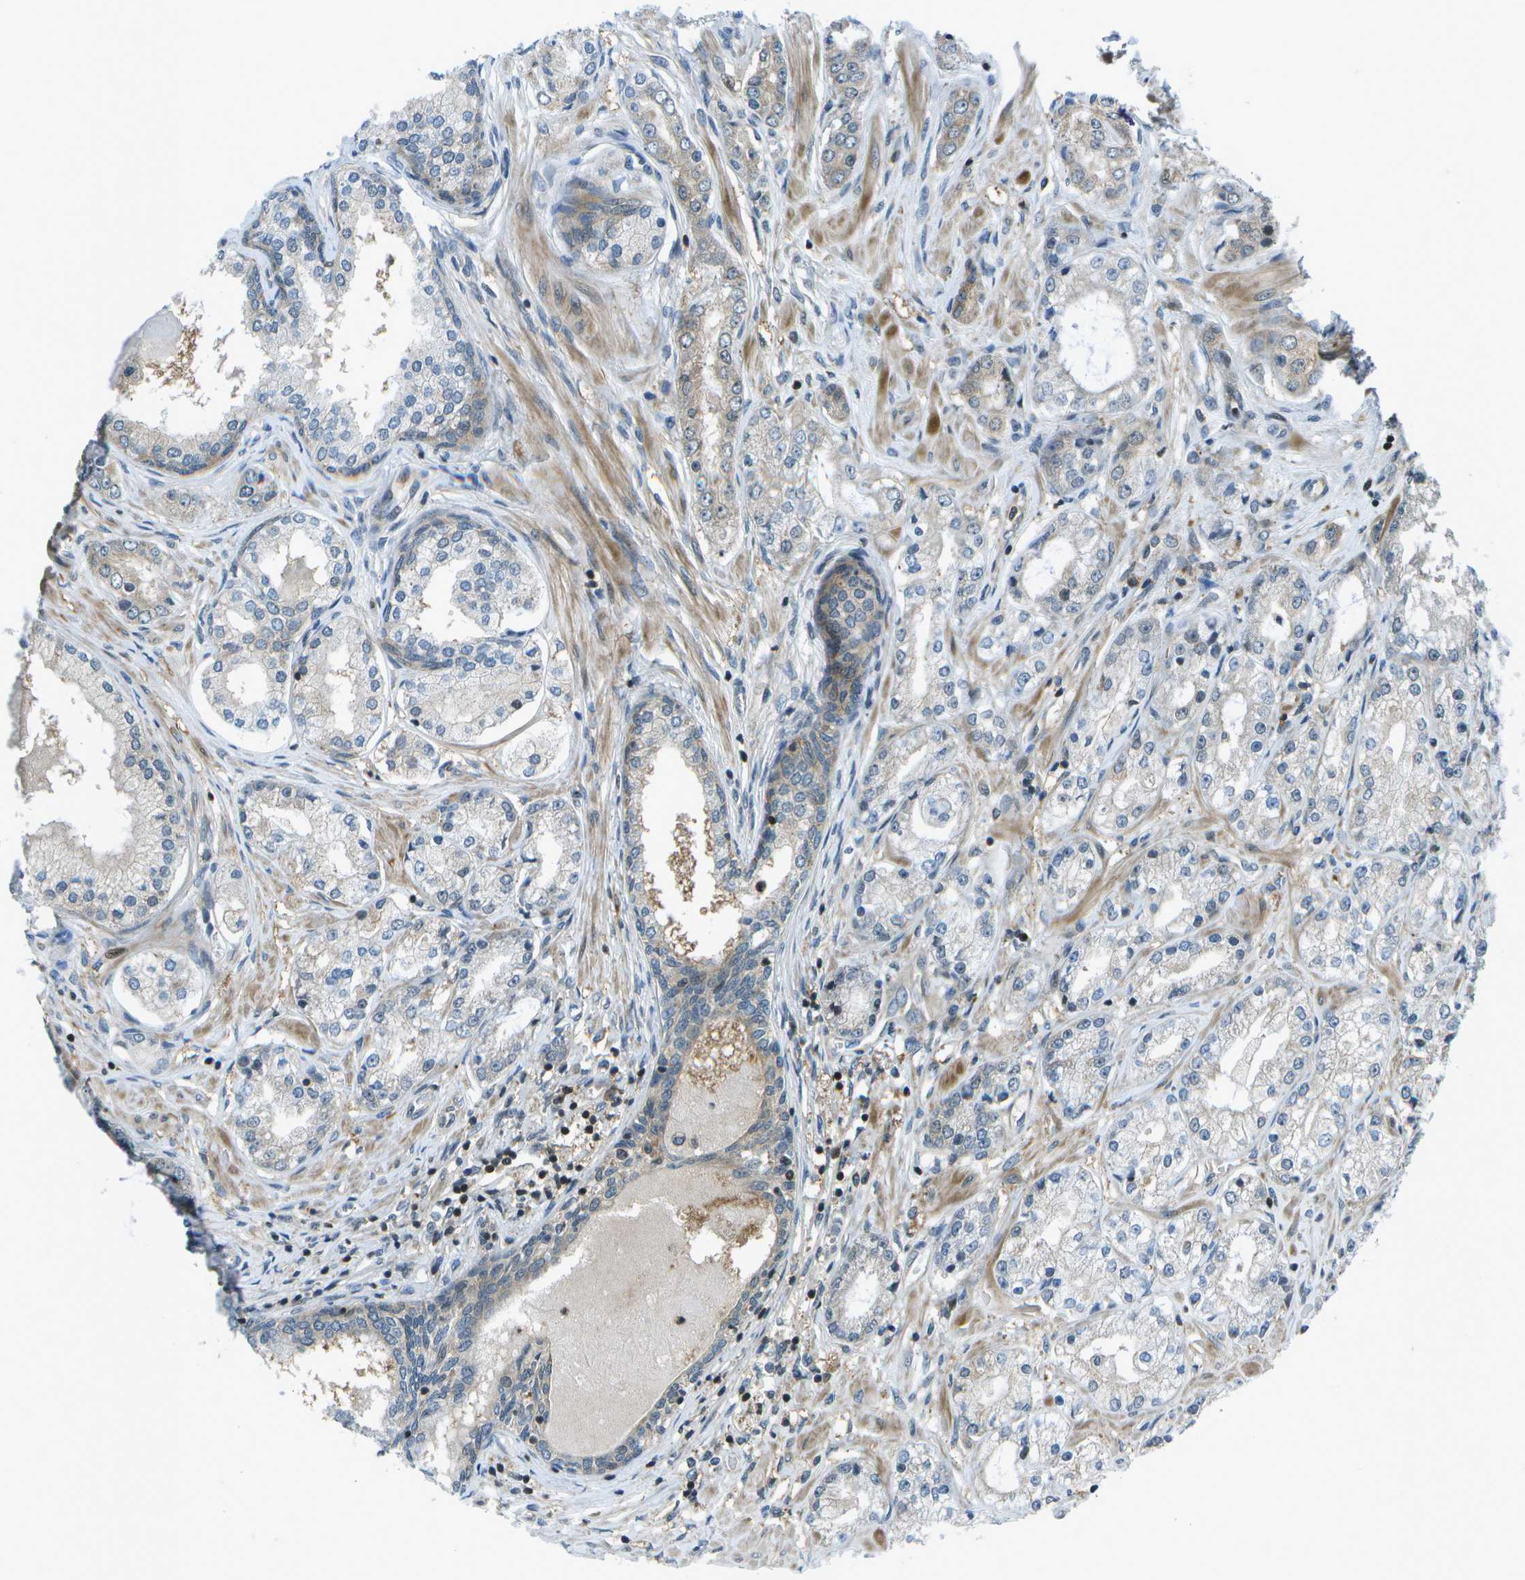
{"staining": {"intensity": "negative", "quantity": "none", "location": "none"}, "tissue": "prostate cancer", "cell_type": "Tumor cells", "image_type": "cancer", "snomed": [{"axis": "morphology", "description": "Adenocarcinoma, Low grade"}, {"axis": "topography", "description": "Prostate"}], "caption": "DAB (3,3'-diaminobenzidine) immunohistochemical staining of prostate cancer (adenocarcinoma (low-grade)) shows no significant staining in tumor cells.", "gene": "TMEM19", "patient": {"sex": "male", "age": 63}}